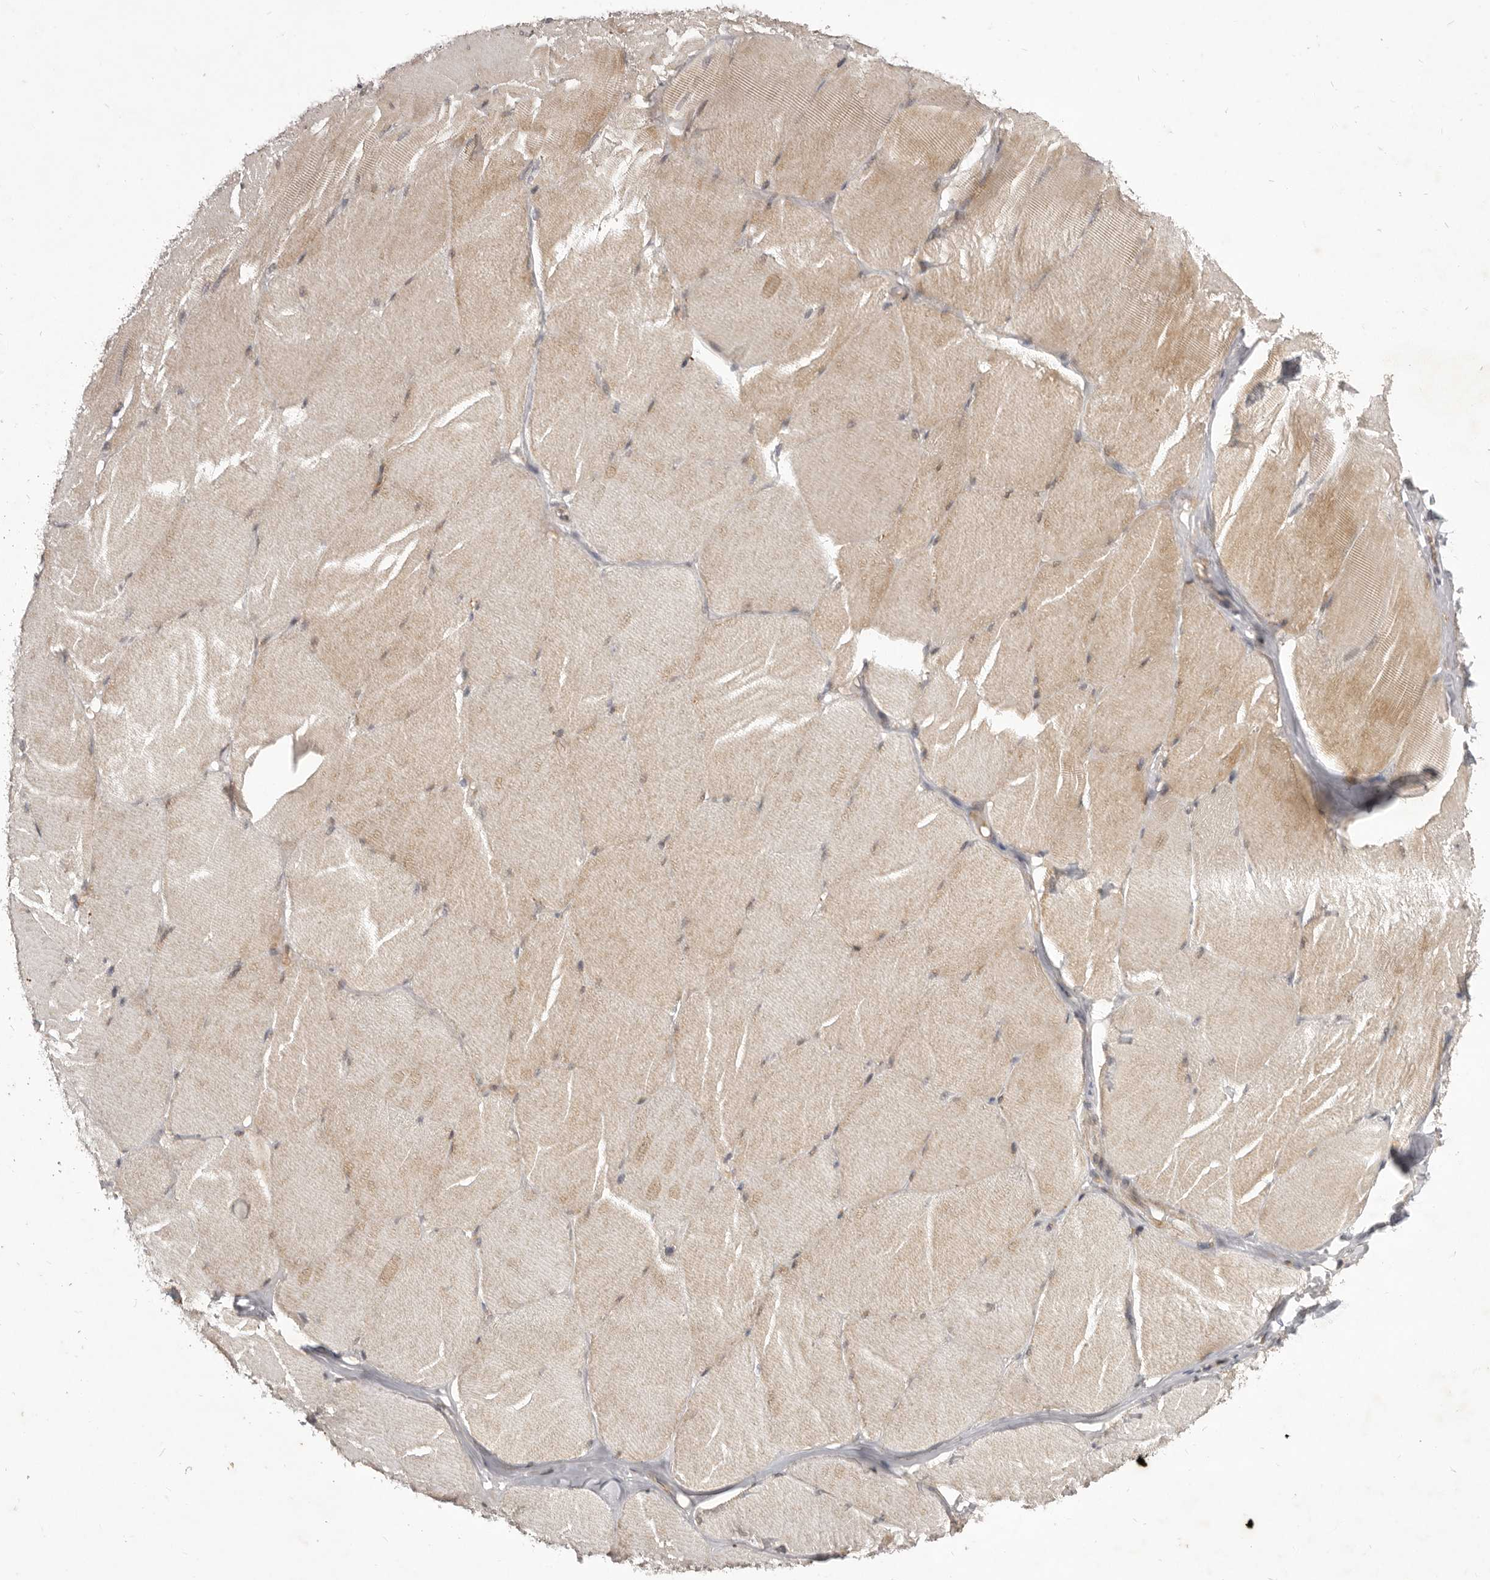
{"staining": {"intensity": "moderate", "quantity": ">75%", "location": "cytoplasmic/membranous"}, "tissue": "skeletal muscle", "cell_type": "Myocytes", "image_type": "normal", "snomed": [{"axis": "morphology", "description": "Normal tissue, NOS"}, {"axis": "topography", "description": "Skin"}, {"axis": "topography", "description": "Skeletal muscle"}], "caption": "Immunohistochemical staining of unremarkable human skeletal muscle exhibits medium levels of moderate cytoplasmic/membranous expression in approximately >75% of myocytes.", "gene": "TBC1D8B", "patient": {"sex": "male", "age": 83}}